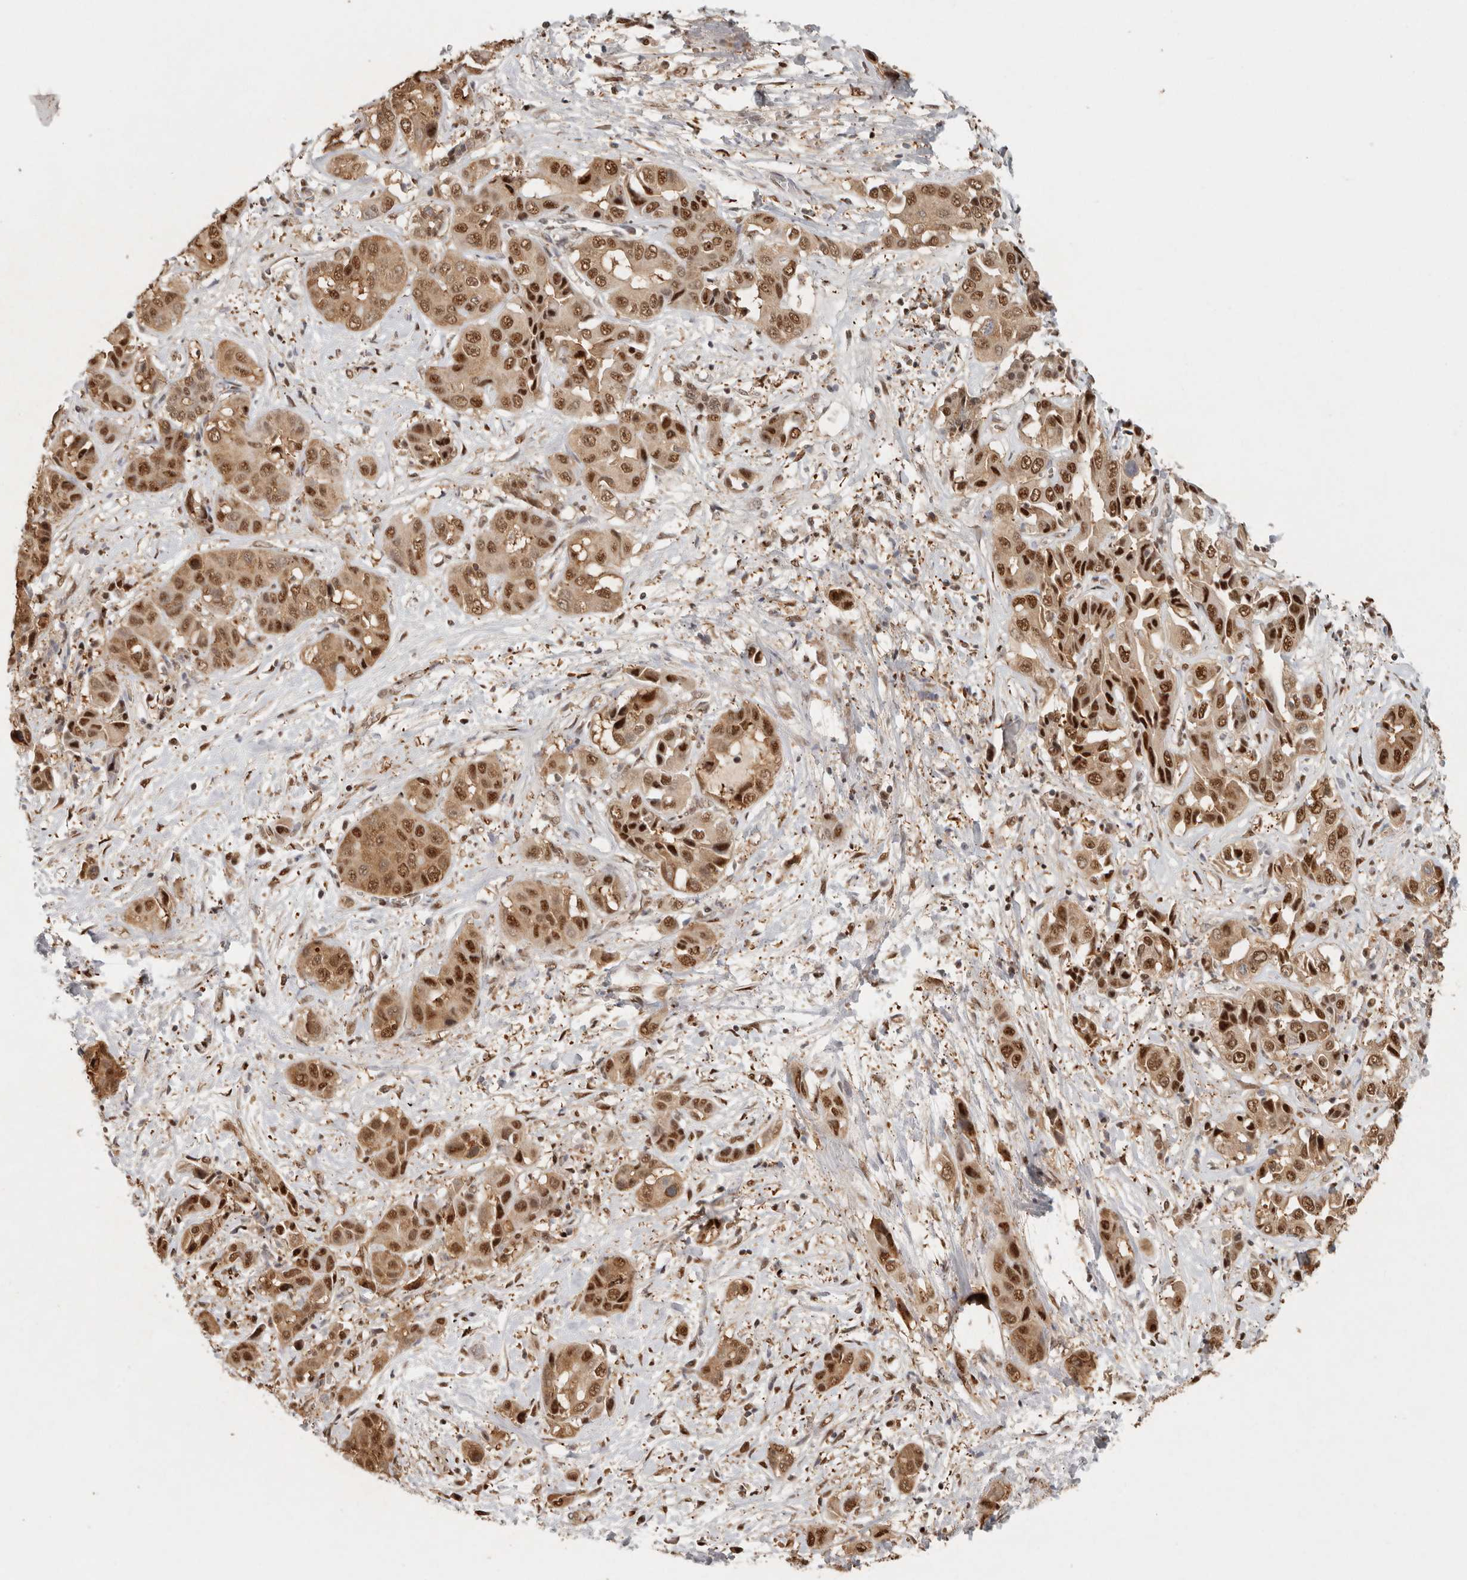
{"staining": {"intensity": "strong", "quantity": ">75%", "location": "cytoplasmic/membranous,nuclear"}, "tissue": "liver cancer", "cell_type": "Tumor cells", "image_type": "cancer", "snomed": [{"axis": "morphology", "description": "Cholangiocarcinoma"}, {"axis": "topography", "description": "Liver"}], "caption": "Brown immunohistochemical staining in human liver cancer (cholangiocarcinoma) shows strong cytoplasmic/membranous and nuclear staining in about >75% of tumor cells.", "gene": "PSMA5", "patient": {"sex": "female", "age": 52}}